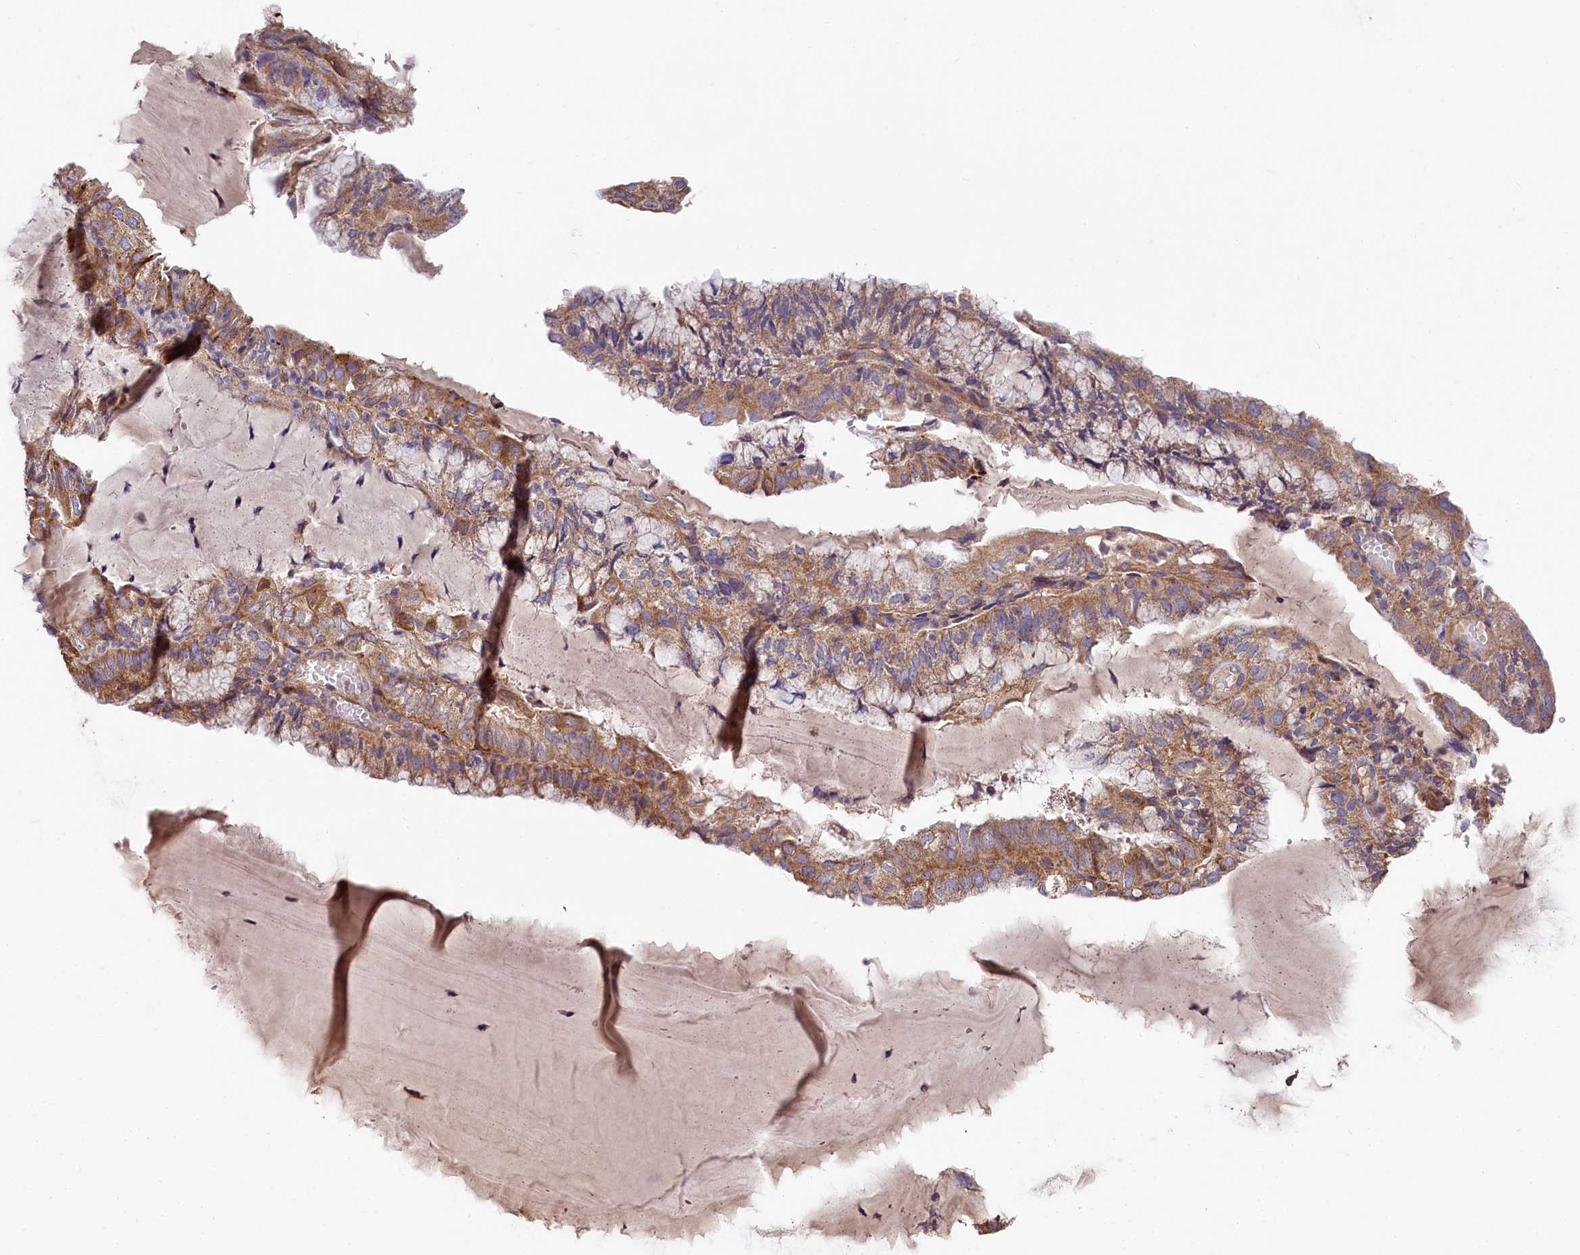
{"staining": {"intensity": "moderate", "quantity": "25%-75%", "location": "cytoplasmic/membranous"}, "tissue": "endometrial cancer", "cell_type": "Tumor cells", "image_type": "cancer", "snomed": [{"axis": "morphology", "description": "Adenocarcinoma, NOS"}, {"axis": "topography", "description": "Endometrium"}], "caption": "Endometrial cancer (adenocarcinoma) stained for a protein demonstrates moderate cytoplasmic/membranous positivity in tumor cells. Using DAB (brown) and hematoxylin (blue) stains, captured at high magnification using brightfield microscopy.", "gene": "SPRYD3", "patient": {"sex": "female", "age": 81}}